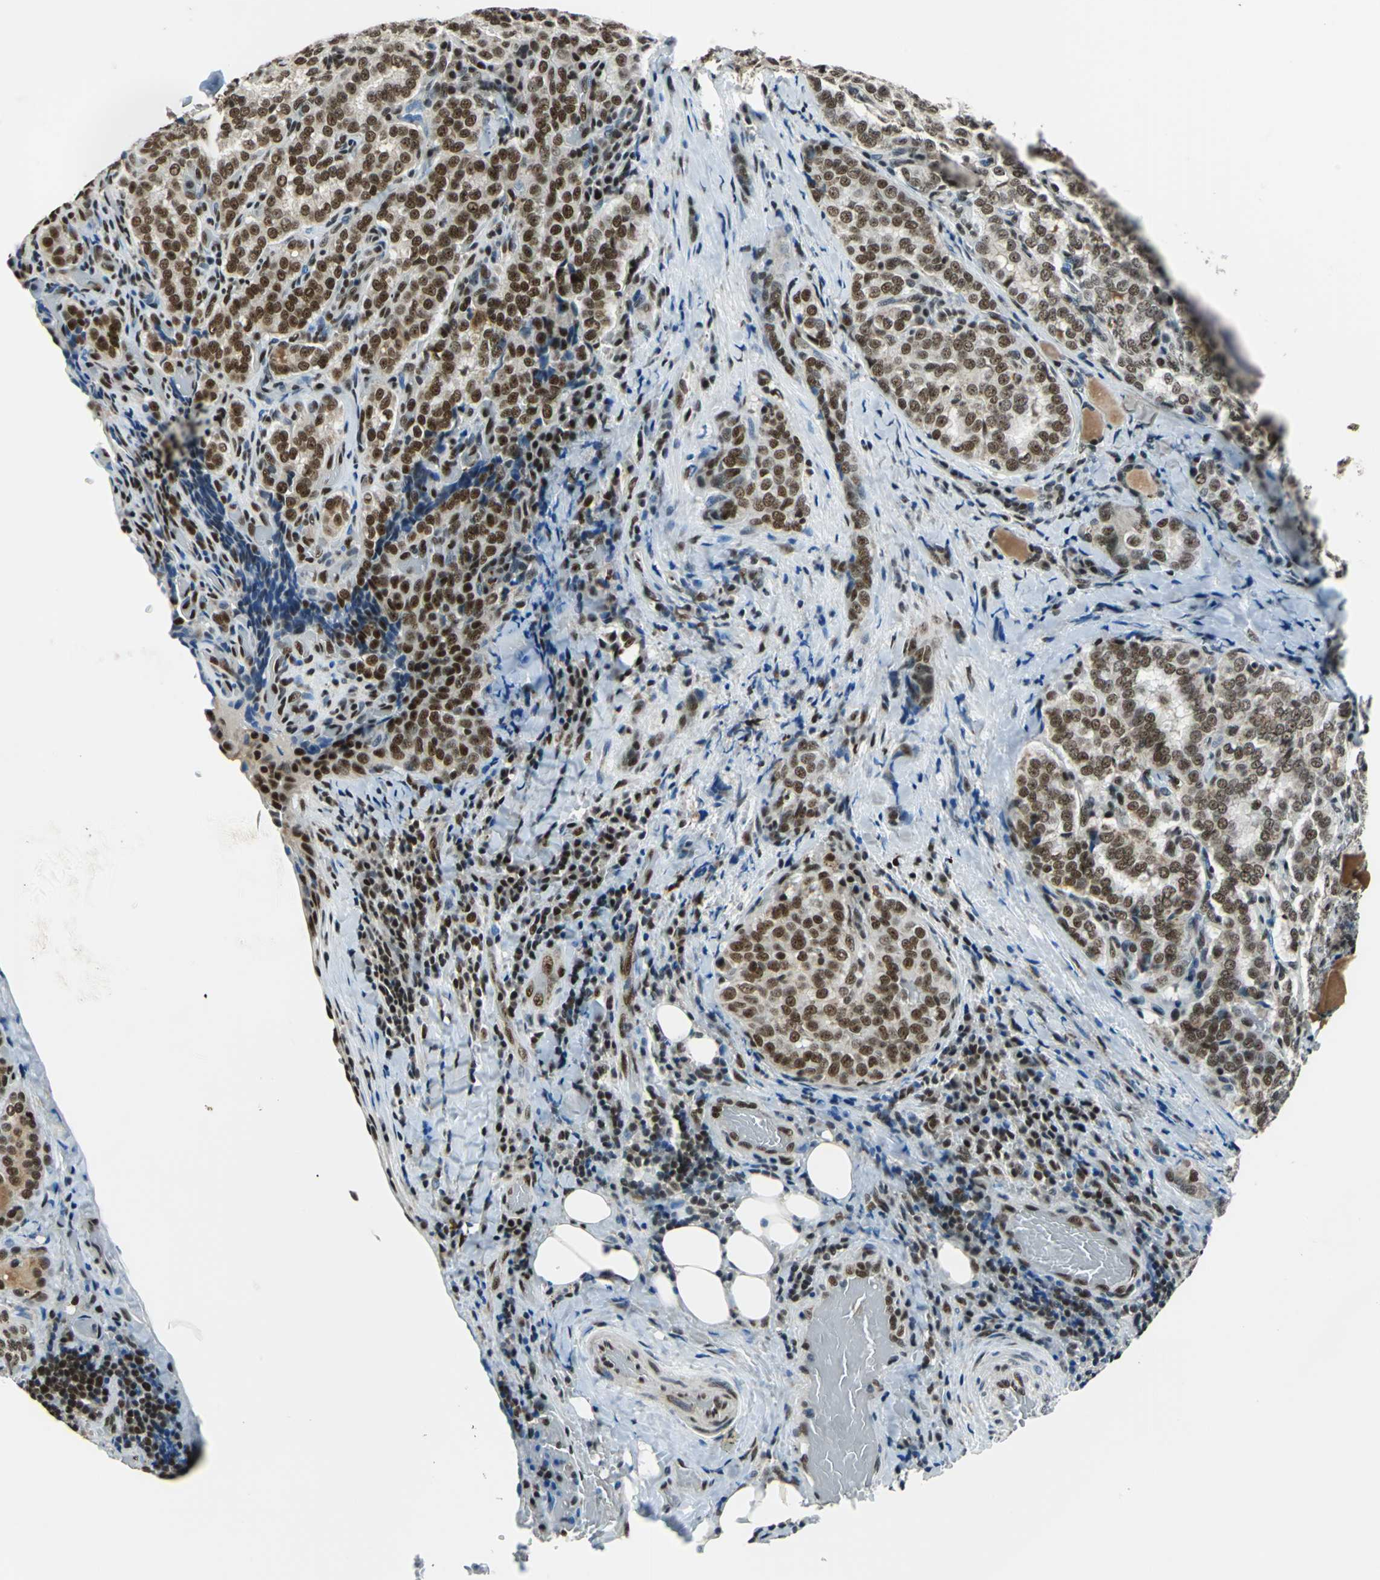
{"staining": {"intensity": "strong", "quantity": ">75%", "location": "nuclear"}, "tissue": "thyroid cancer", "cell_type": "Tumor cells", "image_type": "cancer", "snomed": [{"axis": "morphology", "description": "Papillary adenocarcinoma, NOS"}, {"axis": "topography", "description": "Thyroid gland"}], "caption": "IHC staining of thyroid cancer (papillary adenocarcinoma), which exhibits high levels of strong nuclear staining in about >75% of tumor cells indicating strong nuclear protein expression. The staining was performed using DAB (3,3'-diaminobenzidine) (brown) for protein detection and nuclei were counterstained in hematoxylin (blue).", "gene": "BCLAF1", "patient": {"sex": "female", "age": 30}}